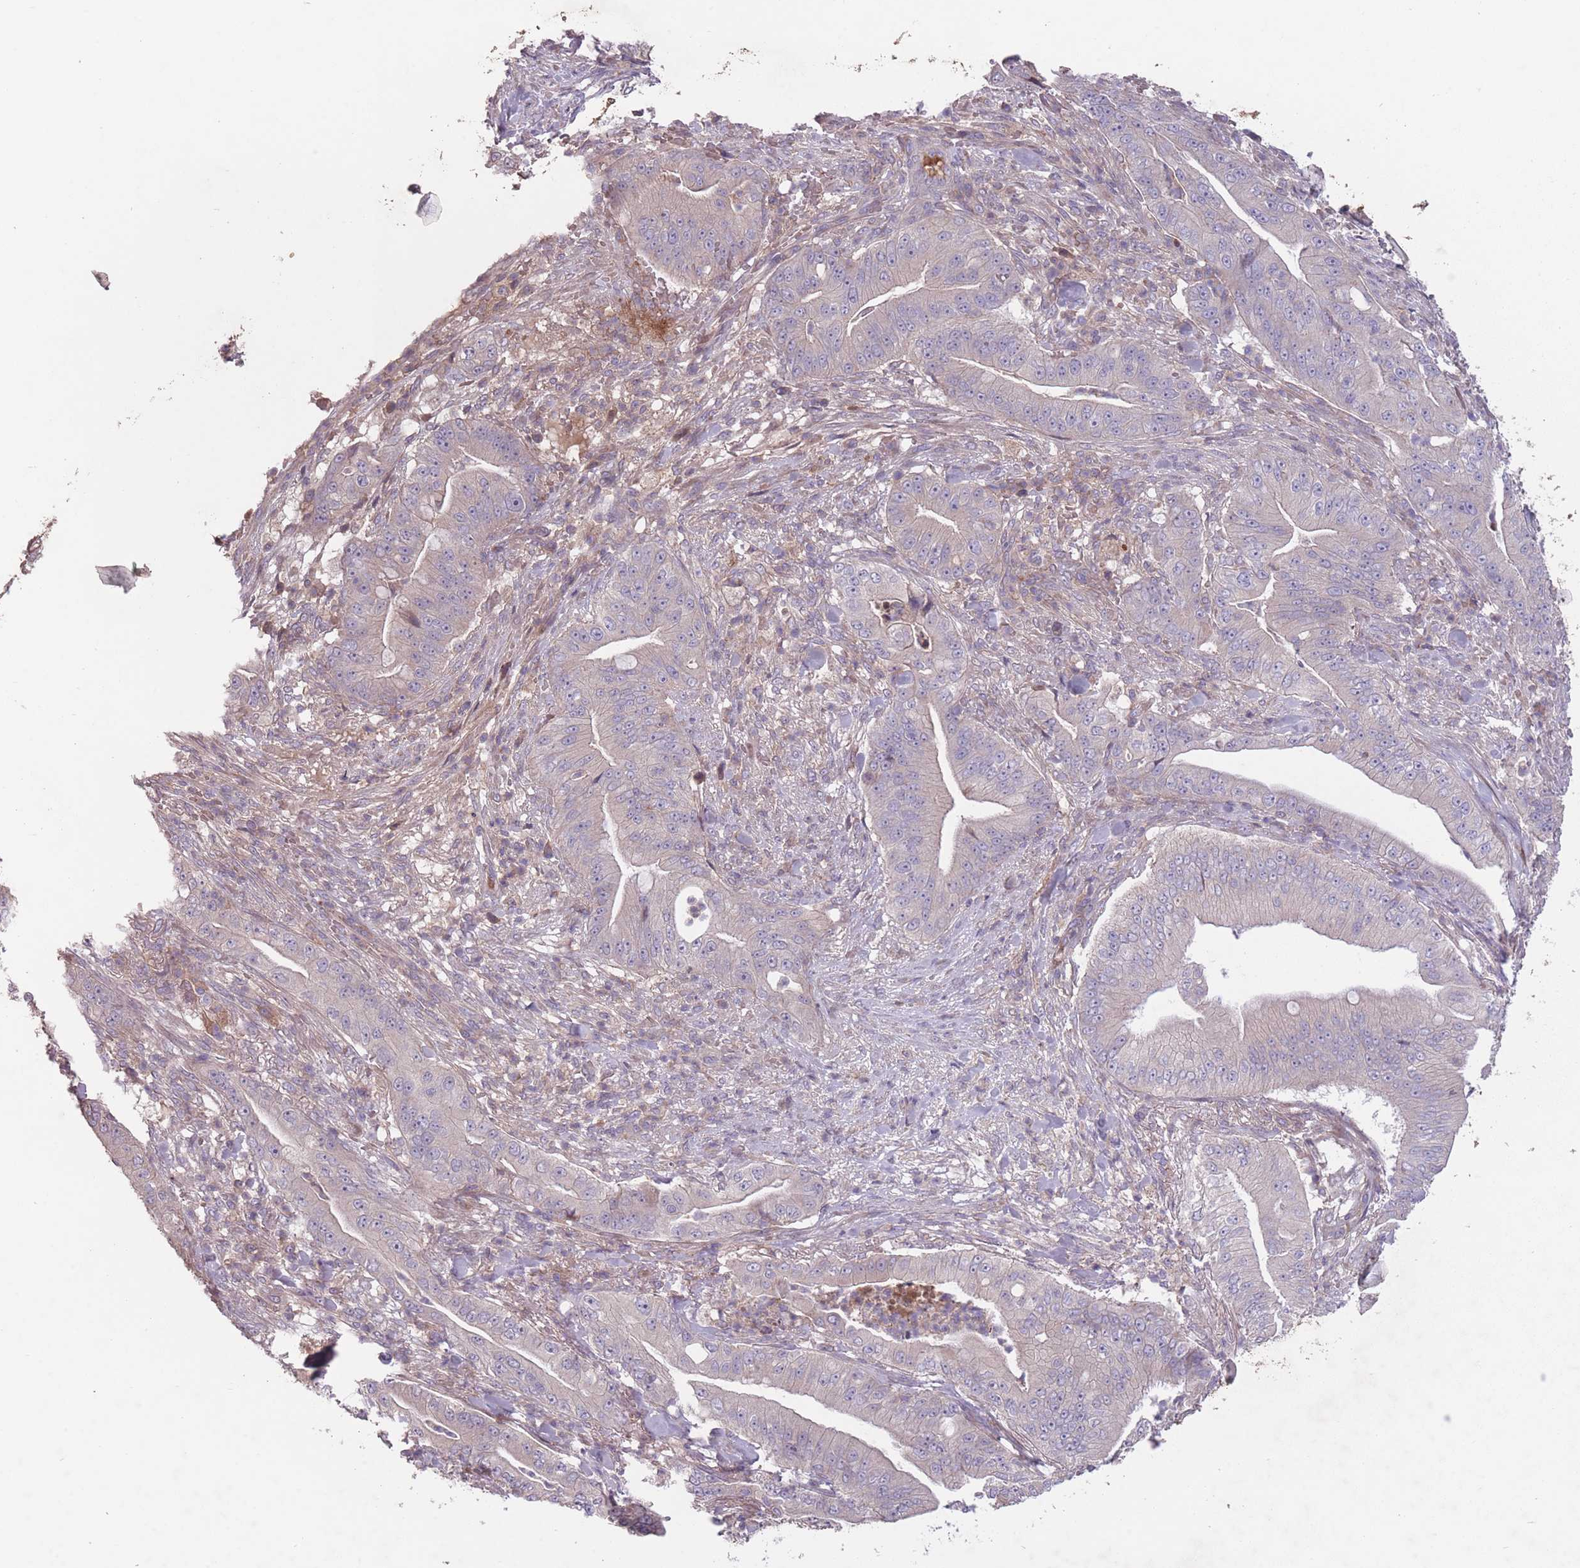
{"staining": {"intensity": "negative", "quantity": "none", "location": "none"}, "tissue": "pancreatic cancer", "cell_type": "Tumor cells", "image_type": "cancer", "snomed": [{"axis": "morphology", "description": "Adenocarcinoma, NOS"}, {"axis": "topography", "description": "Pancreas"}], "caption": "Tumor cells are negative for brown protein staining in pancreatic cancer (adenocarcinoma). The staining was performed using DAB to visualize the protein expression in brown, while the nuclei were stained in blue with hematoxylin (Magnification: 20x).", "gene": "OR2V2", "patient": {"sex": "male", "age": 71}}